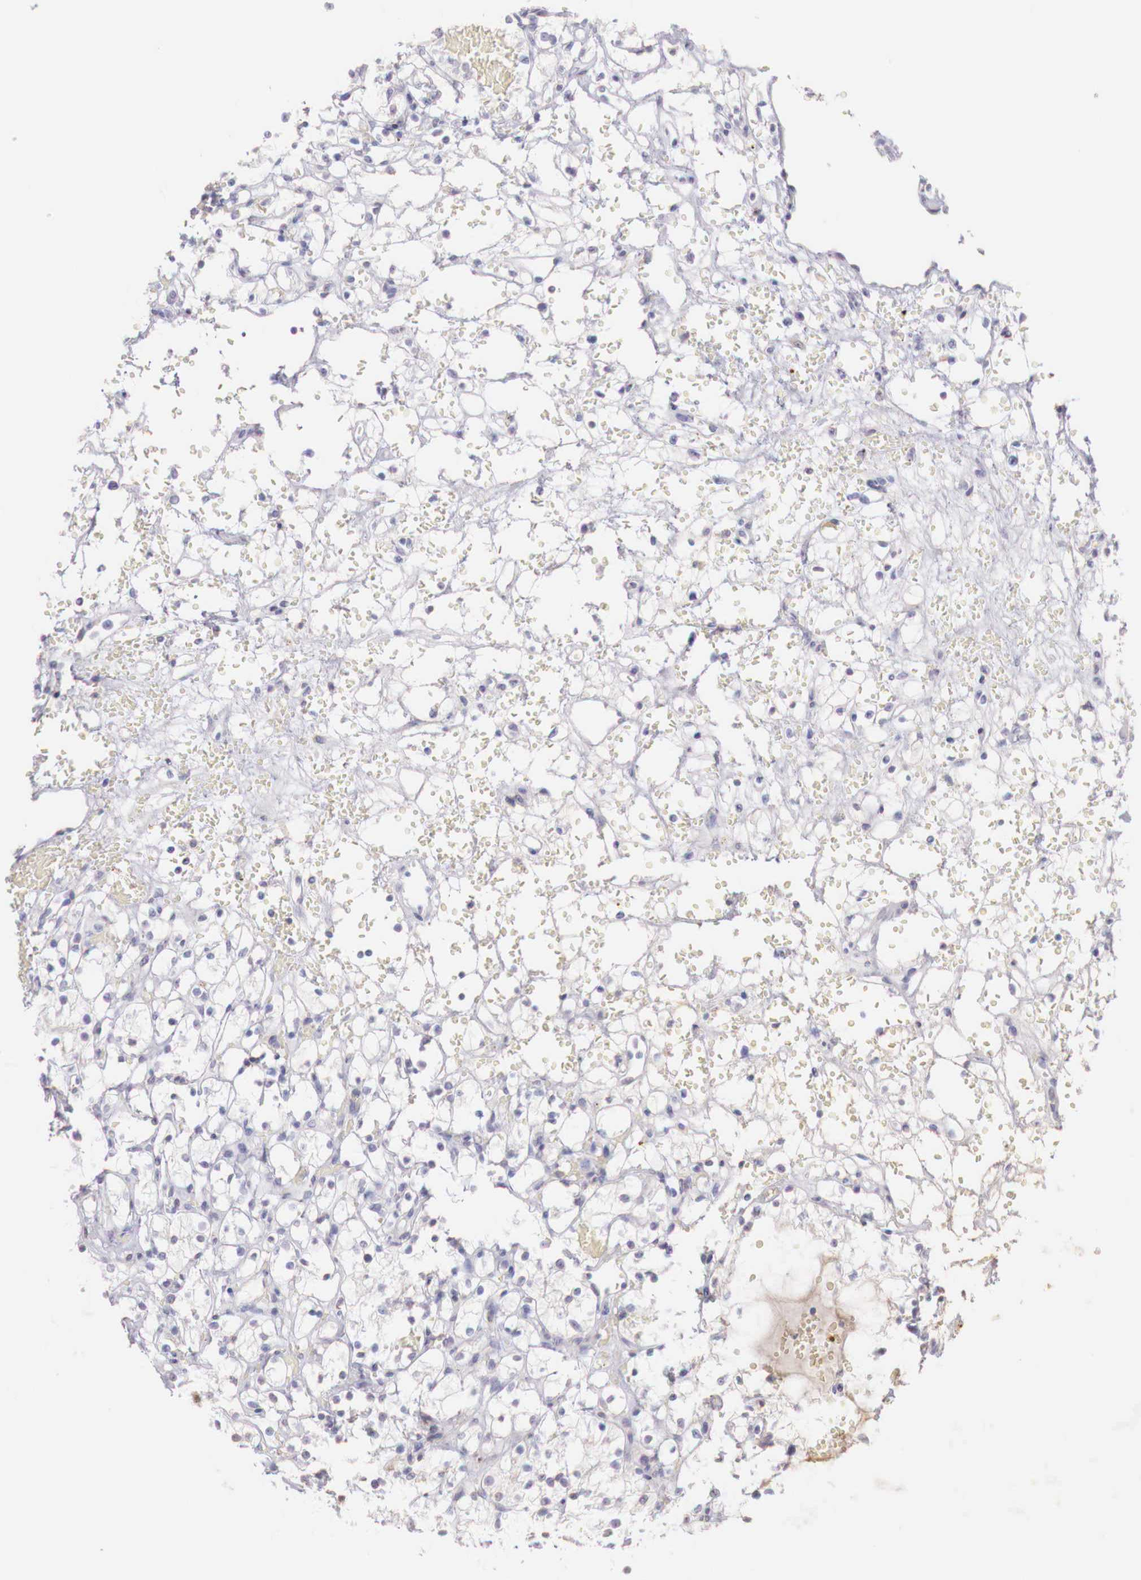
{"staining": {"intensity": "weak", "quantity": "<25%", "location": "cytoplasmic/membranous"}, "tissue": "renal cancer", "cell_type": "Tumor cells", "image_type": "cancer", "snomed": [{"axis": "morphology", "description": "Adenocarcinoma, NOS"}, {"axis": "topography", "description": "Kidney"}], "caption": "DAB immunohistochemical staining of human adenocarcinoma (renal) demonstrates no significant staining in tumor cells.", "gene": "XPNPEP2", "patient": {"sex": "female", "age": 60}}